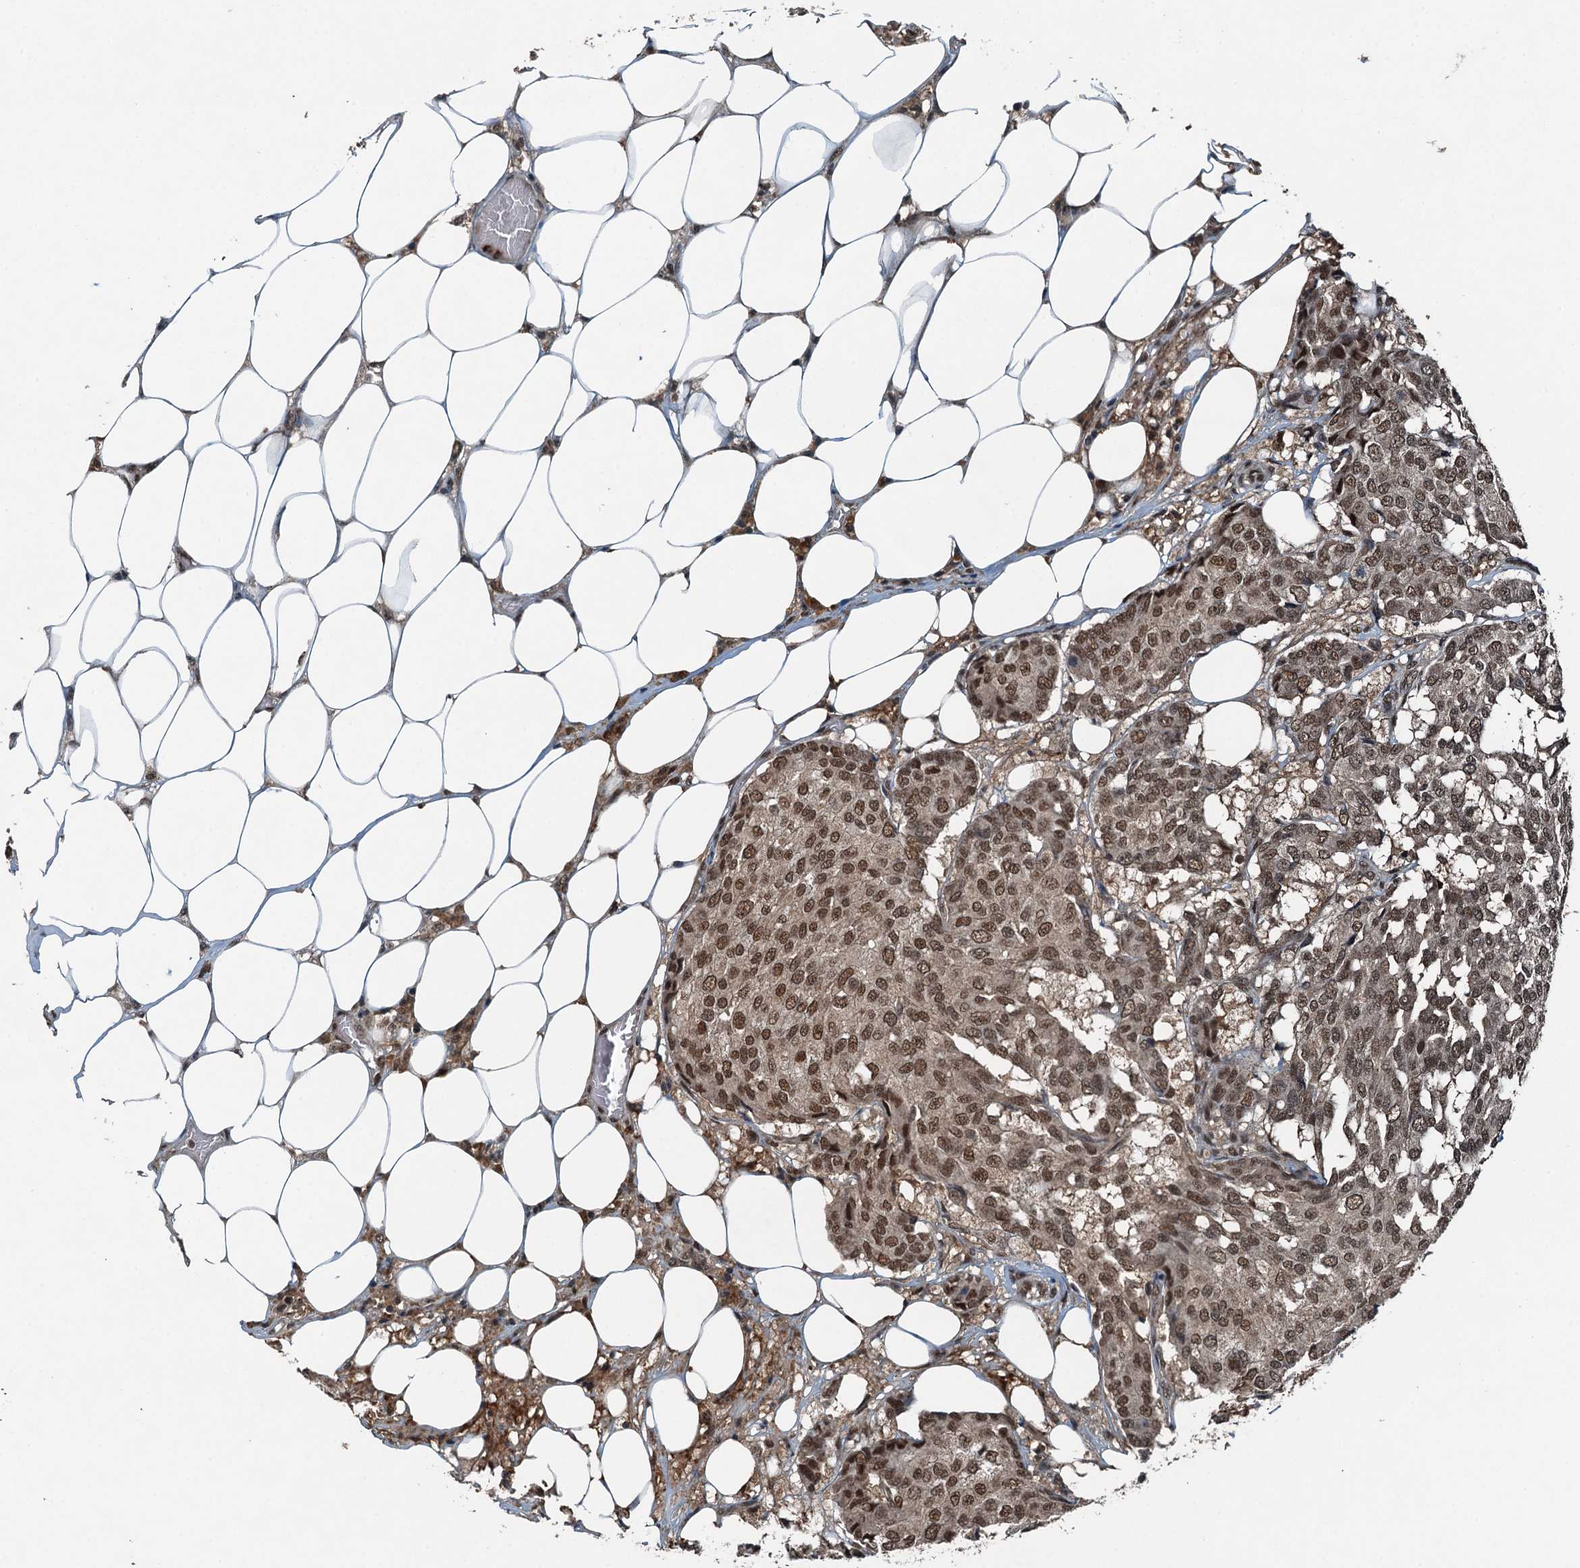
{"staining": {"intensity": "moderate", "quantity": ">75%", "location": "nuclear"}, "tissue": "breast cancer", "cell_type": "Tumor cells", "image_type": "cancer", "snomed": [{"axis": "morphology", "description": "Duct carcinoma"}, {"axis": "topography", "description": "Breast"}], "caption": "Breast cancer (intraductal carcinoma) stained for a protein (brown) displays moderate nuclear positive staining in approximately >75% of tumor cells.", "gene": "UBXN6", "patient": {"sex": "female", "age": 75}}